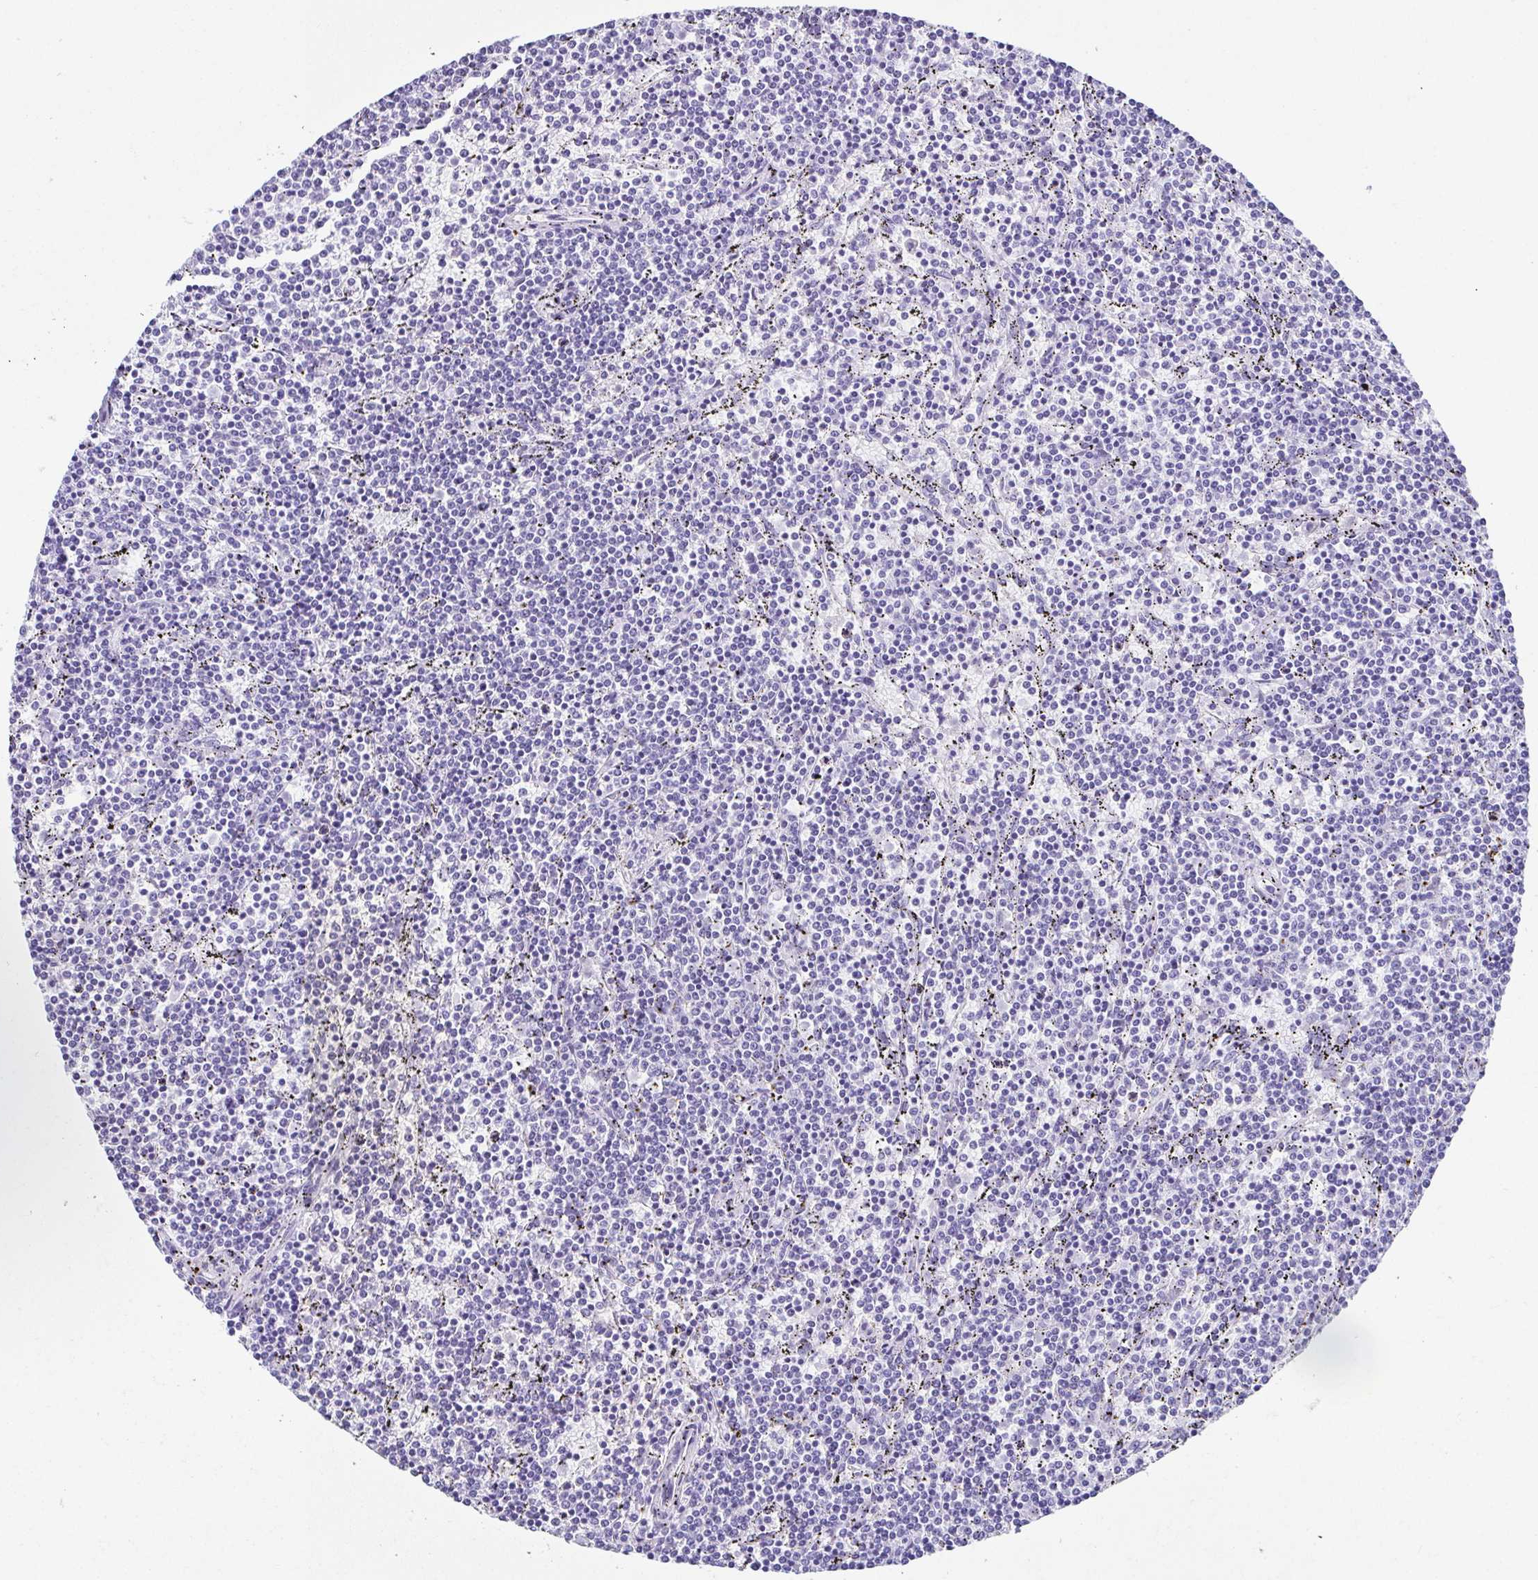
{"staining": {"intensity": "negative", "quantity": "none", "location": "none"}, "tissue": "lymphoma", "cell_type": "Tumor cells", "image_type": "cancer", "snomed": [{"axis": "morphology", "description": "Malignant lymphoma, non-Hodgkin's type, Low grade"}, {"axis": "topography", "description": "Spleen"}], "caption": "This photomicrograph is of lymphoma stained with immunohistochemistry to label a protein in brown with the nuclei are counter-stained blue. There is no positivity in tumor cells. The staining was performed using DAB (3,3'-diaminobenzidine) to visualize the protein expression in brown, while the nuclei were stained in blue with hematoxylin (Magnification: 20x).", "gene": "ESX1", "patient": {"sex": "female", "age": 50}}